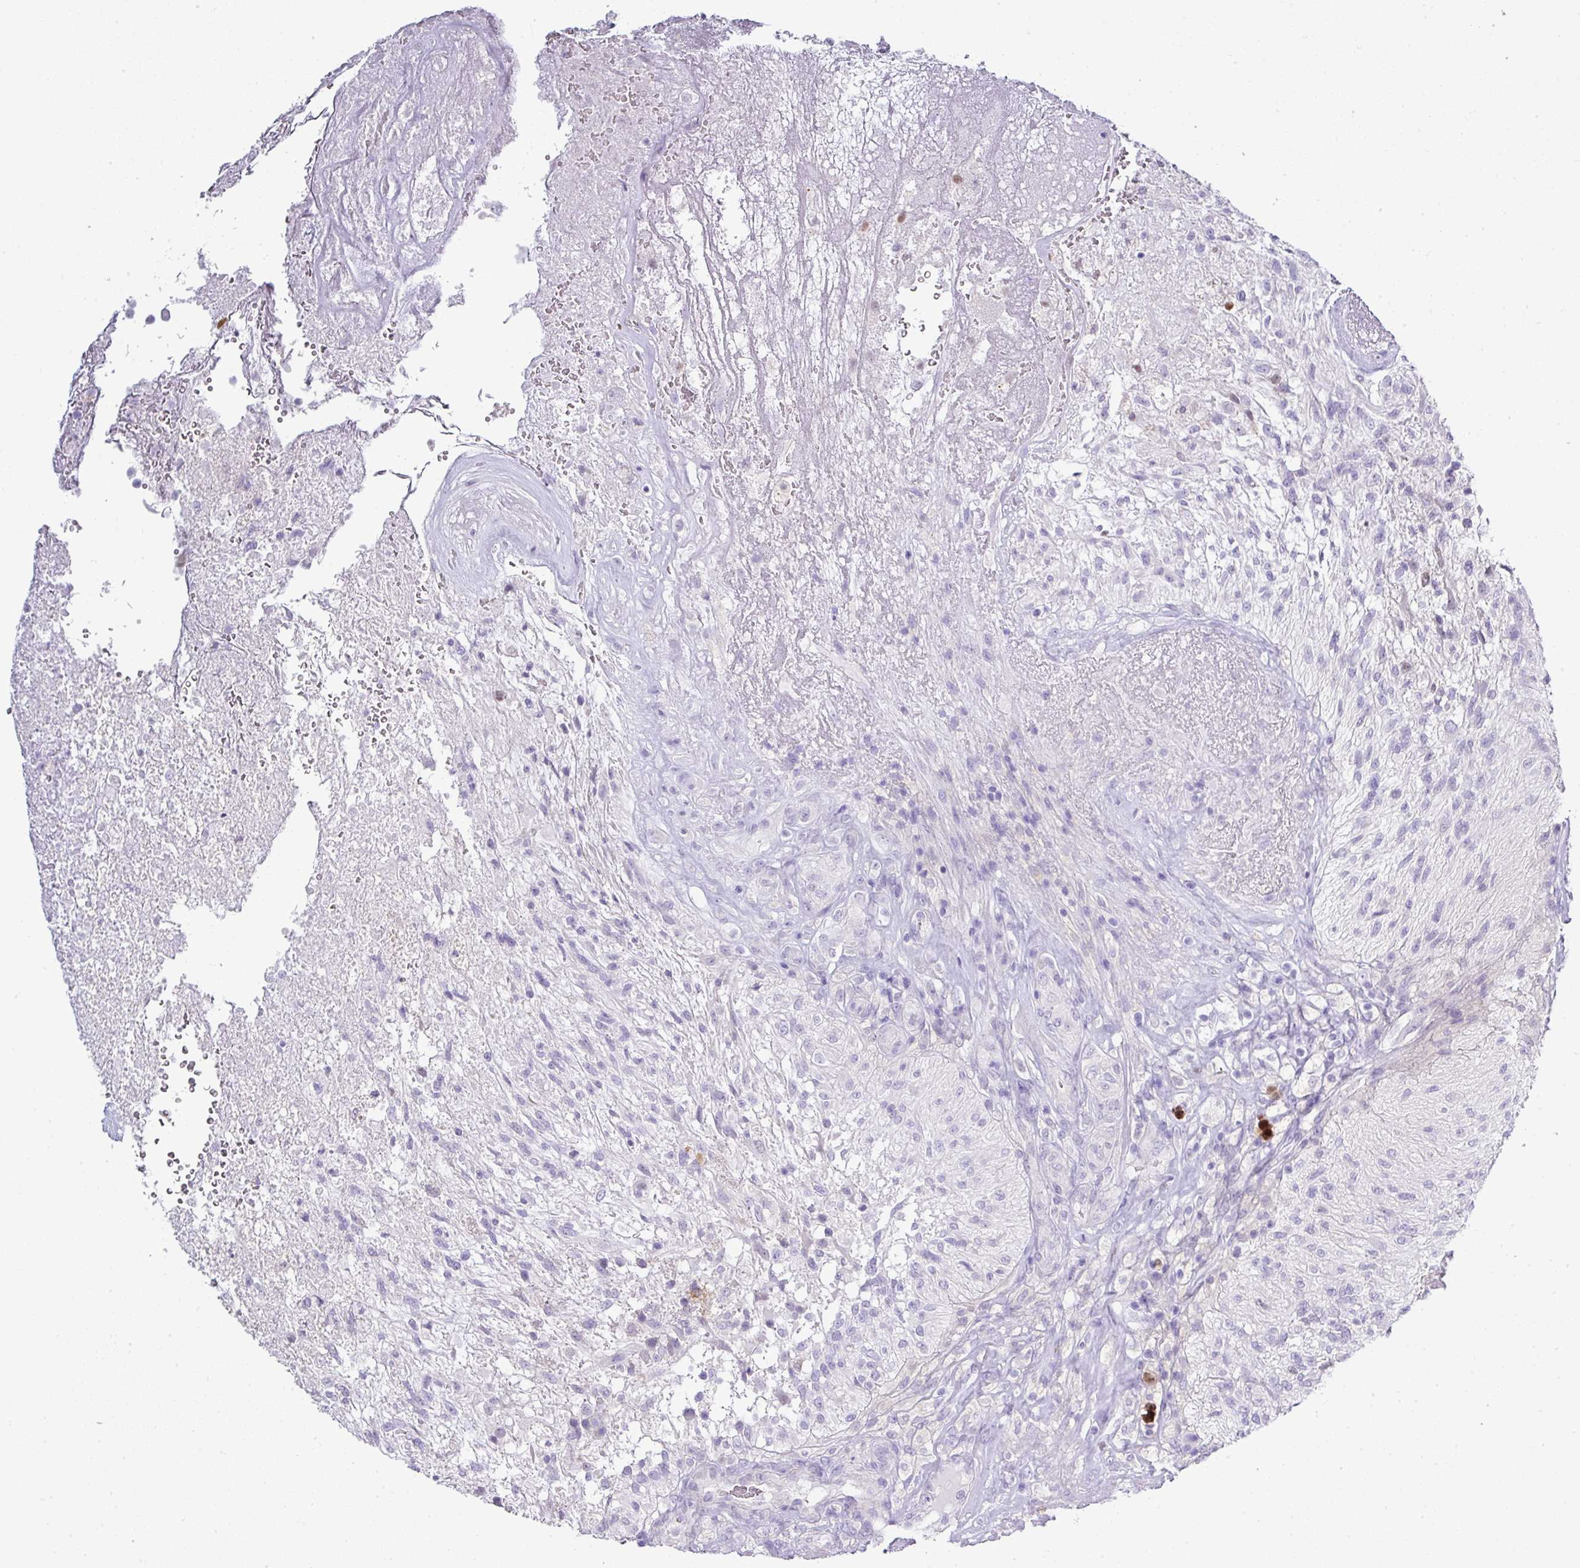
{"staining": {"intensity": "negative", "quantity": "none", "location": "none"}, "tissue": "glioma", "cell_type": "Tumor cells", "image_type": "cancer", "snomed": [{"axis": "morphology", "description": "Glioma, malignant, High grade"}, {"axis": "topography", "description": "Brain"}], "caption": "Immunohistochemical staining of human malignant glioma (high-grade) reveals no significant staining in tumor cells.", "gene": "BCL11A", "patient": {"sex": "male", "age": 56}}